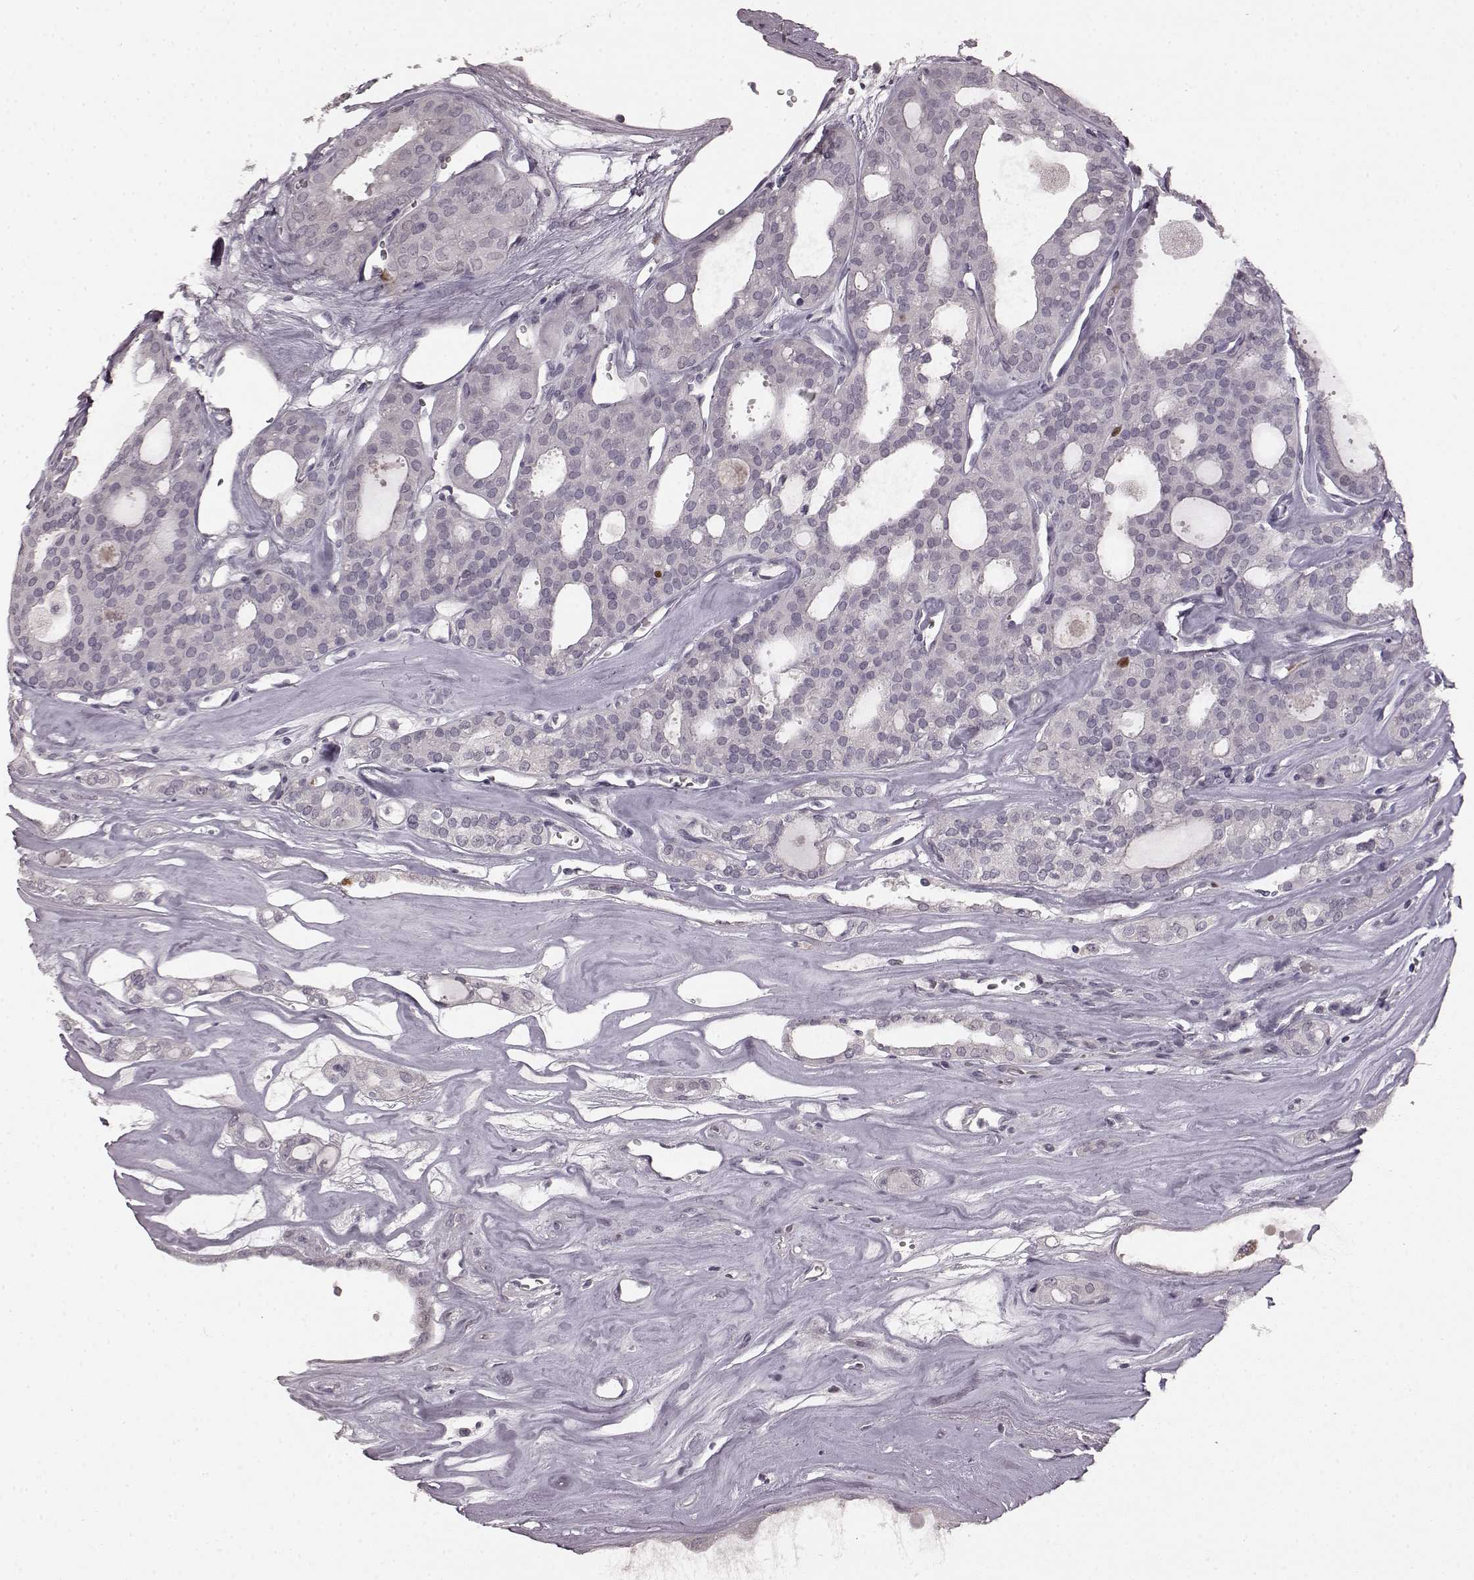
{"staining": {"intensity": "moderate", "quantity": "<25%", "location": "nuclear"}, "tissue": "thyroid cancer", "cell_type": "Tumor cells", "image_type": "cancer", "snomed": [{"axis": "morphology", "description": "Follicular adenoma carcinoma, NOS"}, {"axis": "topography", "description": "Thyroid gland"}], "caption": "Immunohistochemistry (IHC) staining of thyroid cancer (follicular adenoma carcinoma), which exhibits low levels of moderate nuclear staining in approximately <25% of tumor cells indicating moderate nuclear protein expression. The staining was performed using DAB (3,3'-diaminobenzidine) (brown) for protein detection and nuclei were counterstained in hematoxylin (blue).", "gene": "CCNA2", "patient": {"sex": "male", "age": 75}}